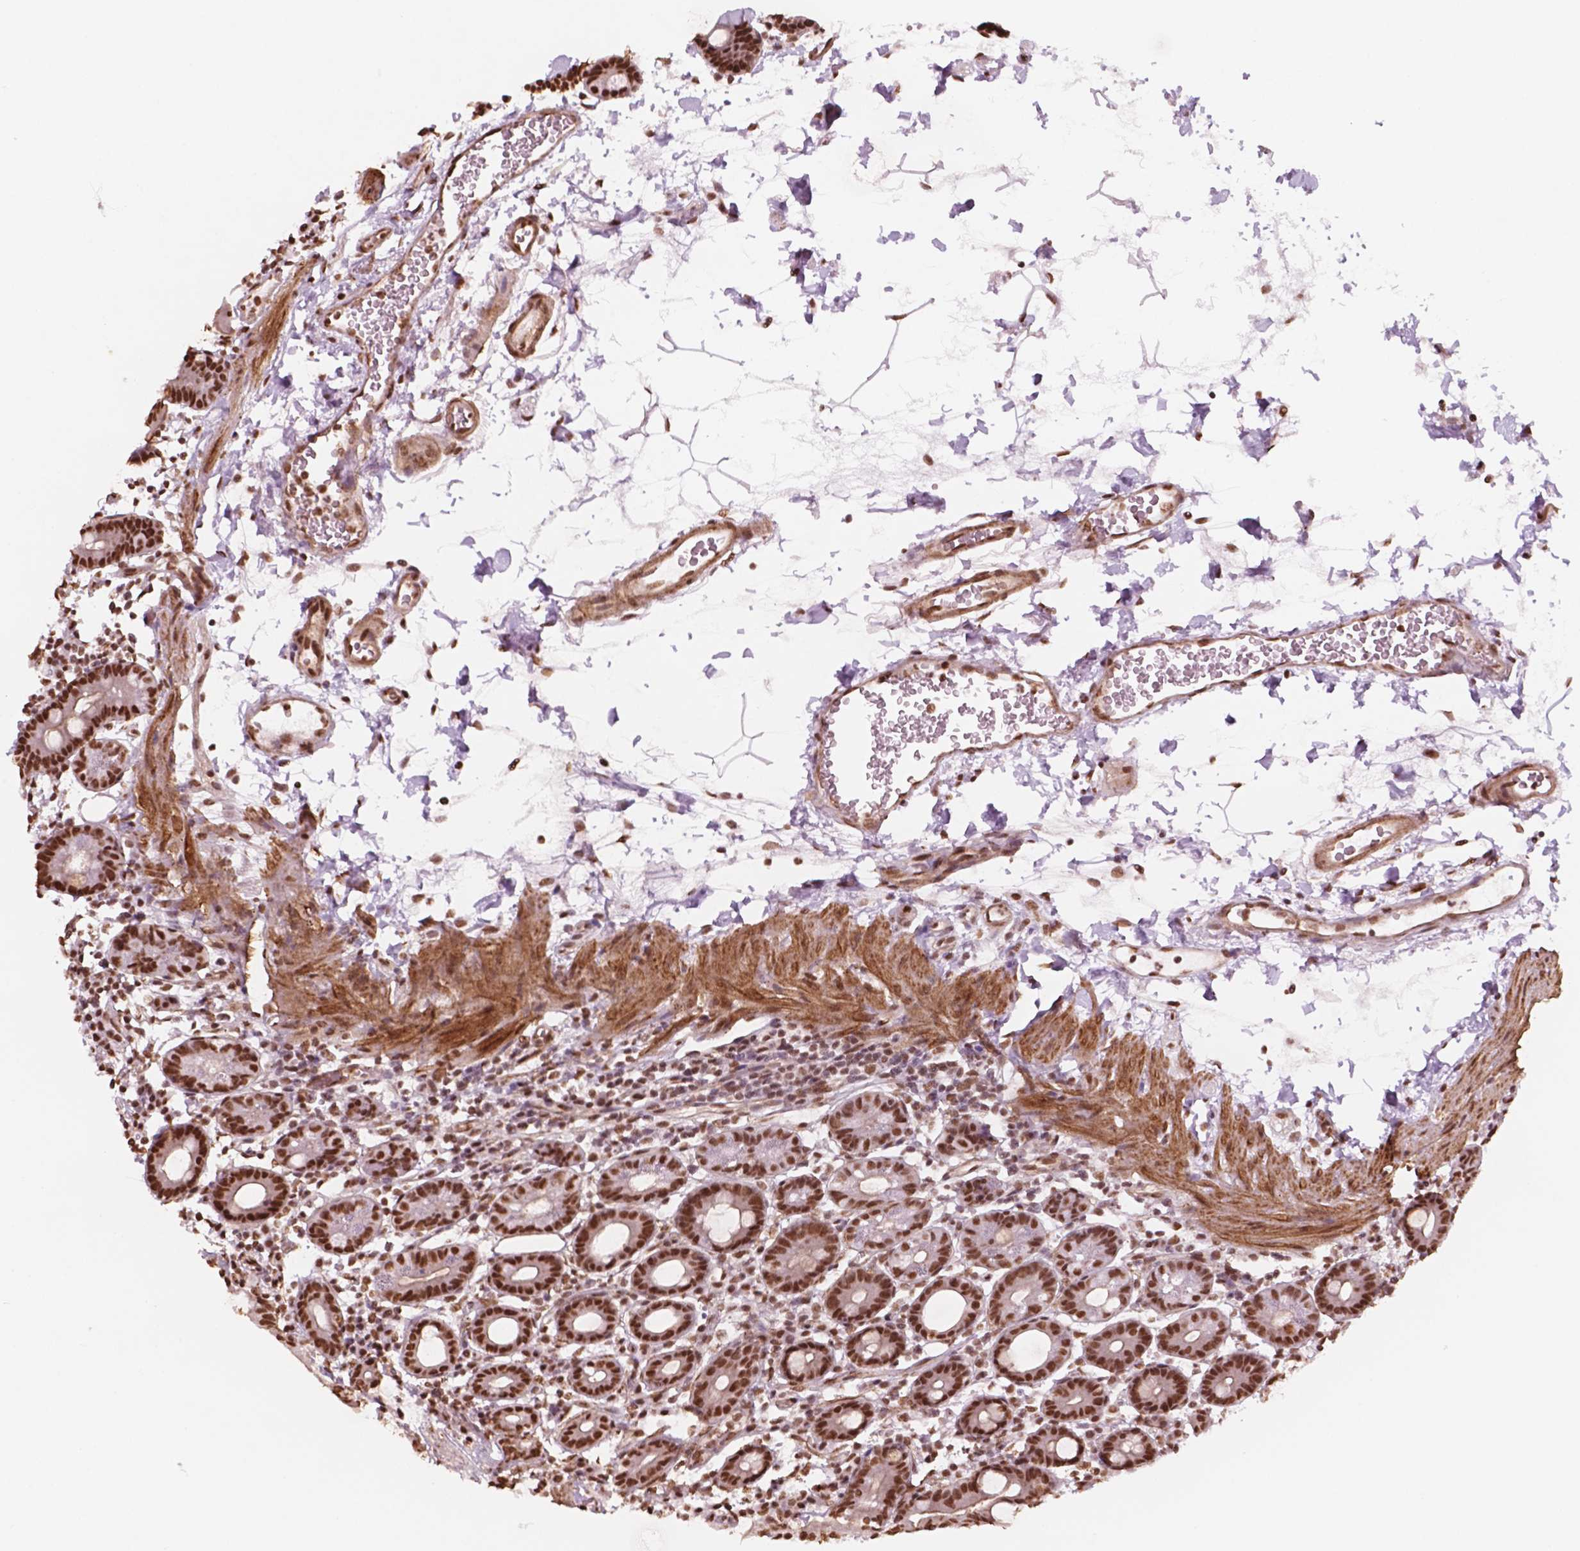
{"staining": {"intensity": "strong", "quantity": ">75%", "location": "nuclear"}, "tissue": "duodenum", "cell_type": "Glandular cells", "image_type": "normal", "snomed": [{"axis": "morphology", "description": "Normal tissue, NOS"}, {"axis": "topography", "description": "Pancreas"}, {"axis": "topography", "description": "Duodenum"}], "caption": "Normal duodenum exhibits strong nuclear expression in approximately >75% of glandular cells, visualized by immunohistochemistry.", "gene": "GTF3C5", "patient": {"sex": "male", "age": 59}}